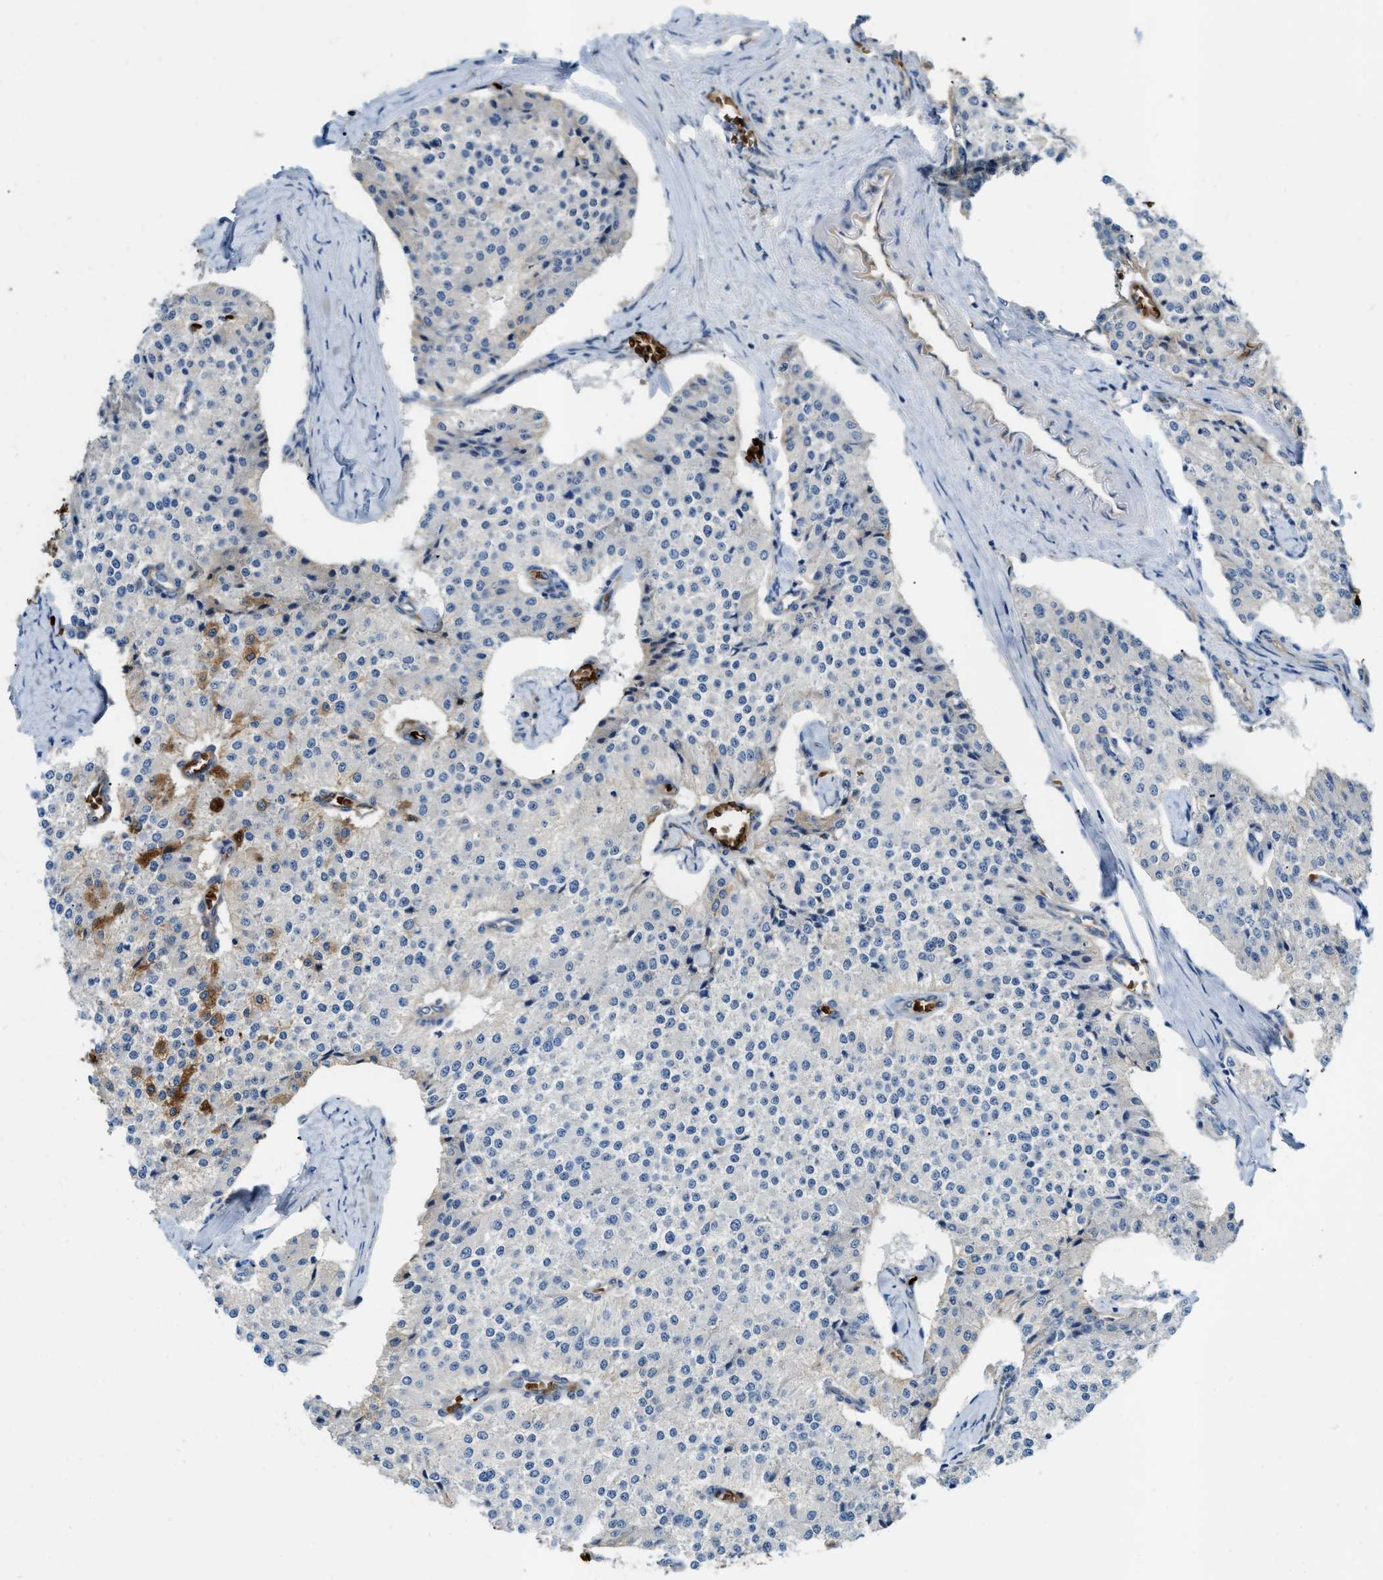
{"staining": {"intensity": "weak", "quantity": "<25%", "location": "cytoplasmic/membranous"}, "tissue": "carcinoid", "cell_type": "Tumor cells", "image_type": "cancer", "snomed": [{"axis": "morphology", "description": "Carcinoid, malignant, NOS"}, {"axis": "topography", "description": "Colon"}], "caption": "There is no significant positivity in tumor cells of carcinoid. Brightfield microscopy of immunohistochemistry (IHC) stained with DAB (3,3'-diaminobenzidine) (brown) and hematoxylin (blue), captured at high magnification.", "gene": "ERC1", "patient": {"sex": "female", "age": 52}}